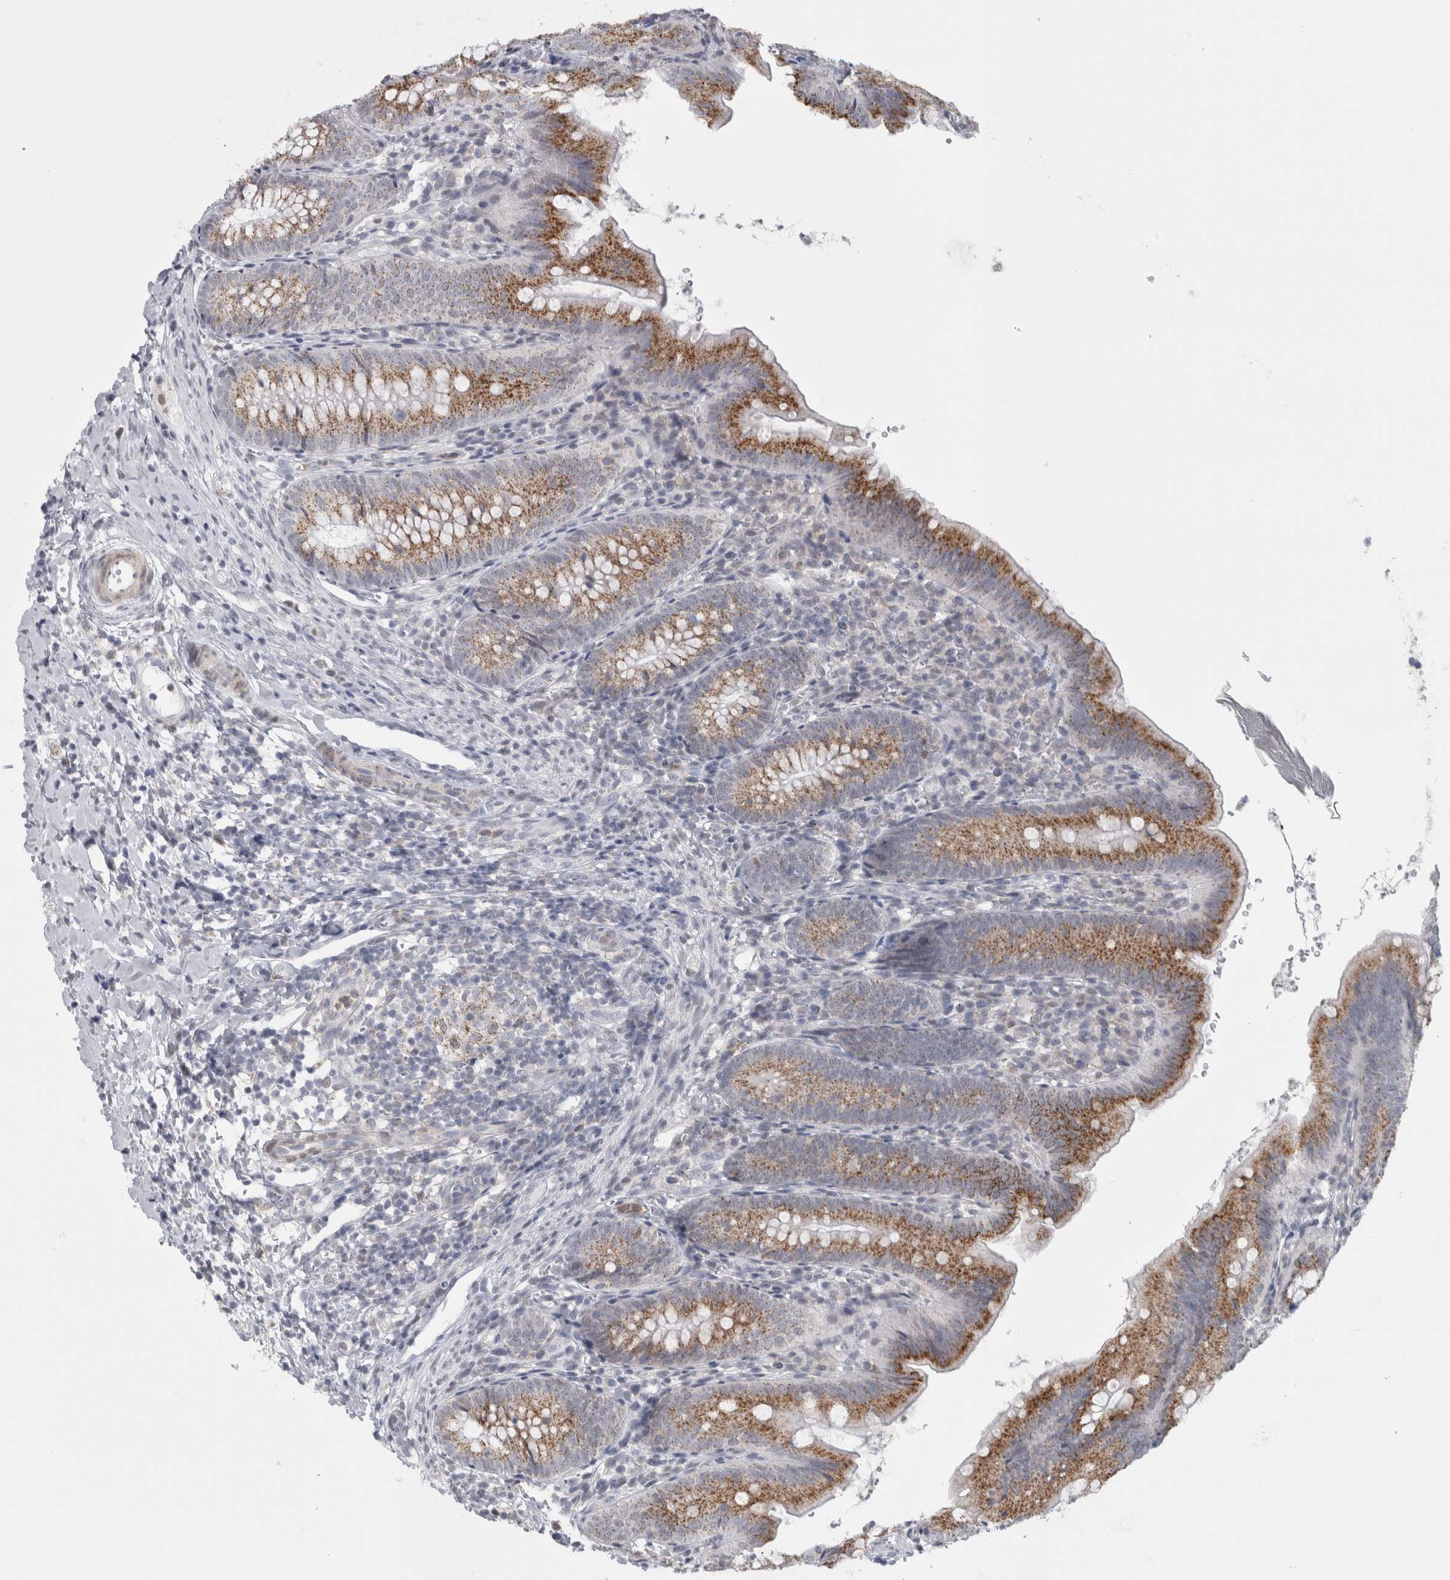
{"staining": {"intensity": "moderate", "quantity": ">75%", "location": "cytoplasmic/membranous"}, "tissue": "appendix", "cell_type": "Glandular cells", "image_type": "normal", "snomed": [{"axis": "morphology", "description": "Normal tissue, NOS"}, {"axis": "topography", "description": "Appendix"}], "caption": "Normal appendix displays moderate cytoplasmic/membranous positivity in about >75% of glandular cells, visualized by immunohistochemistry.", "gene": "PLIN1", "patient": {"sex": "male", "age": 1}}